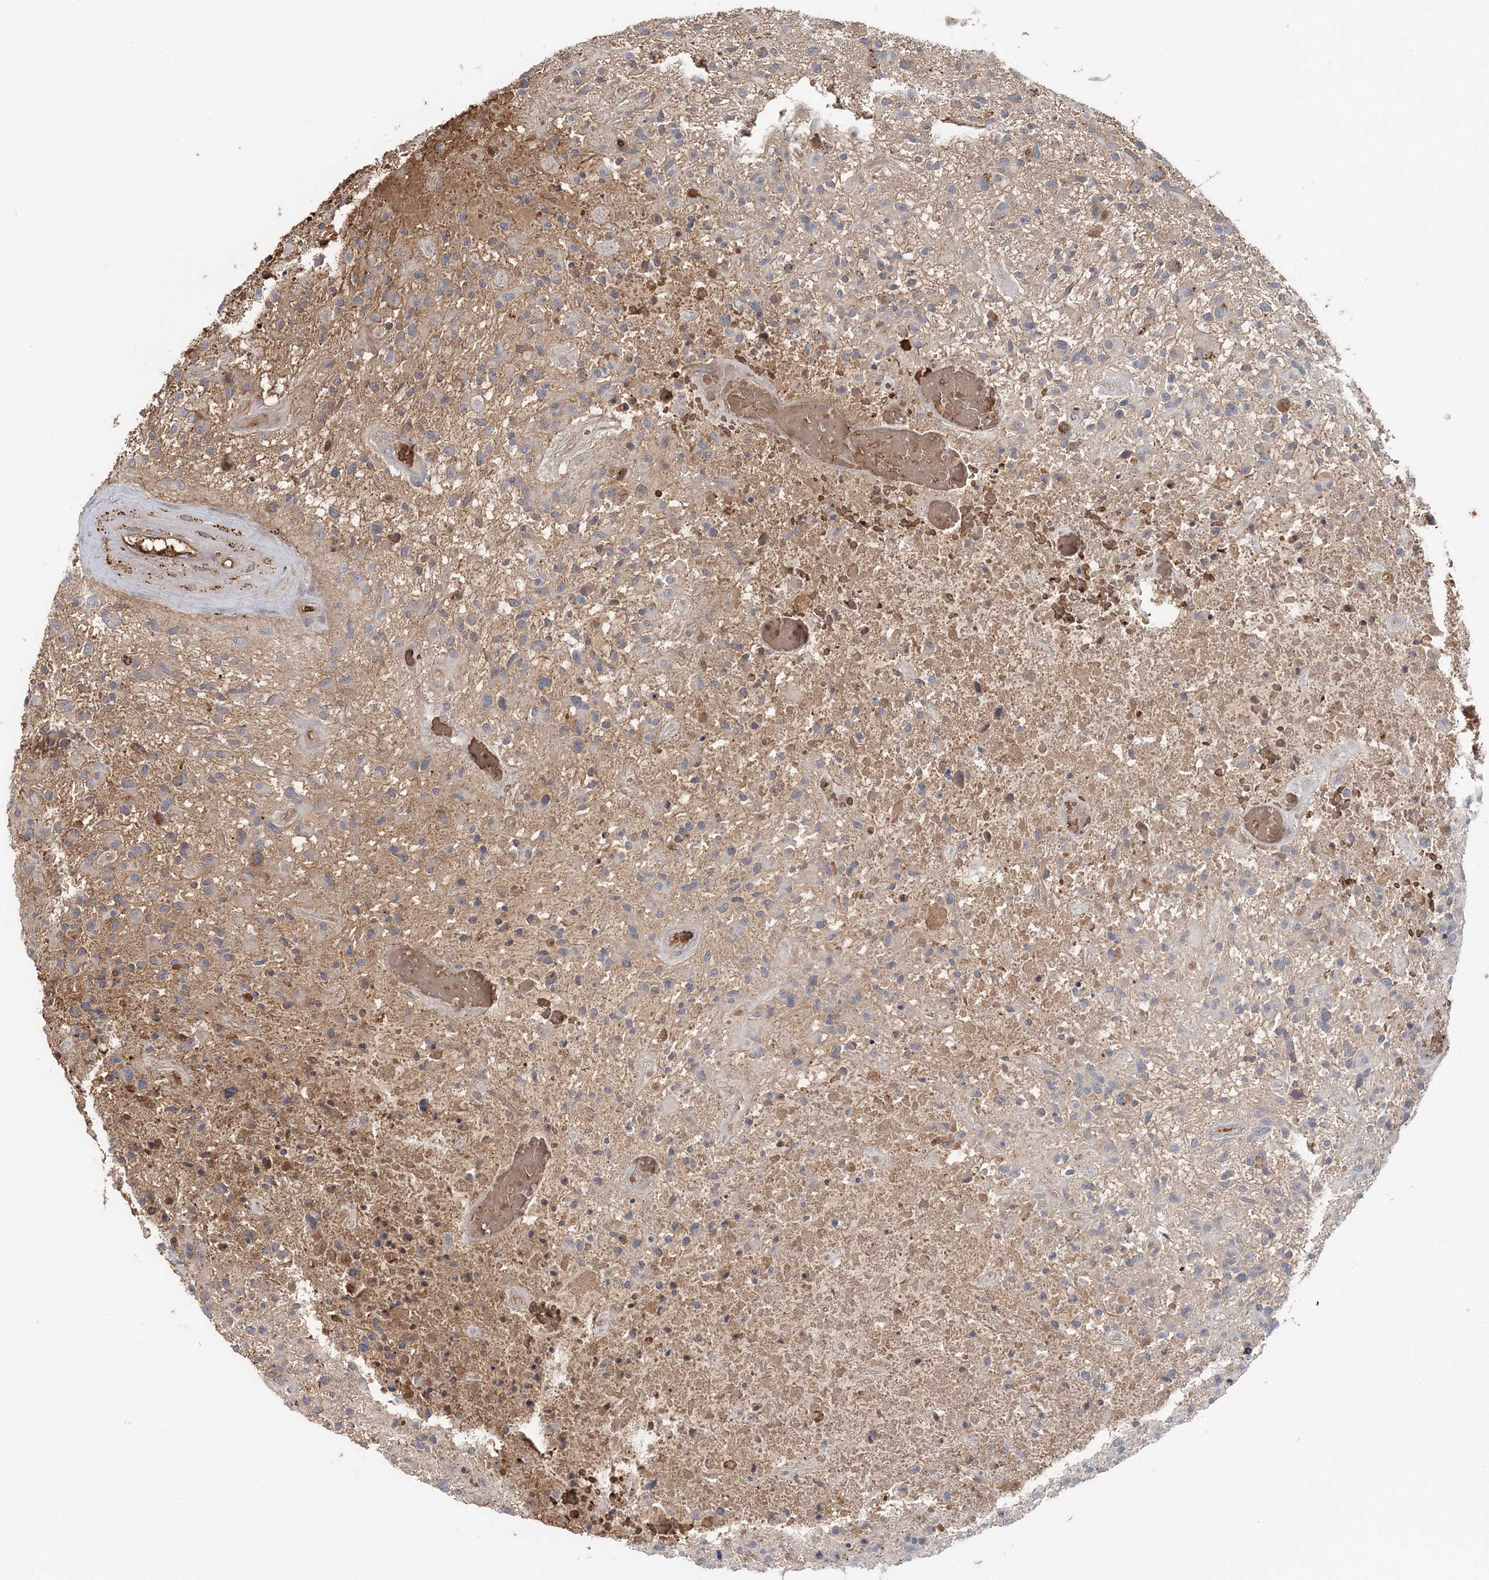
{"staining": {"intensity": "weak", "quantity": "<25%", "location": "cytoplasmic/membranous"}, "tissue": "glioma", "cell_type": "Tumor cells", "image_type": "cancer", "snomed": [{"axis": "morphology", "description": "Glioma, malignant, High grade"}, {"axis": "topography", "description": "Brain"}], "caption": "The IHC photomicrograph has no significant positivity in tumor cells of malignant glioma (high-grade) tissue.", "gene": "SERINC1", "patient": {"sex": "male", "age": 47}}